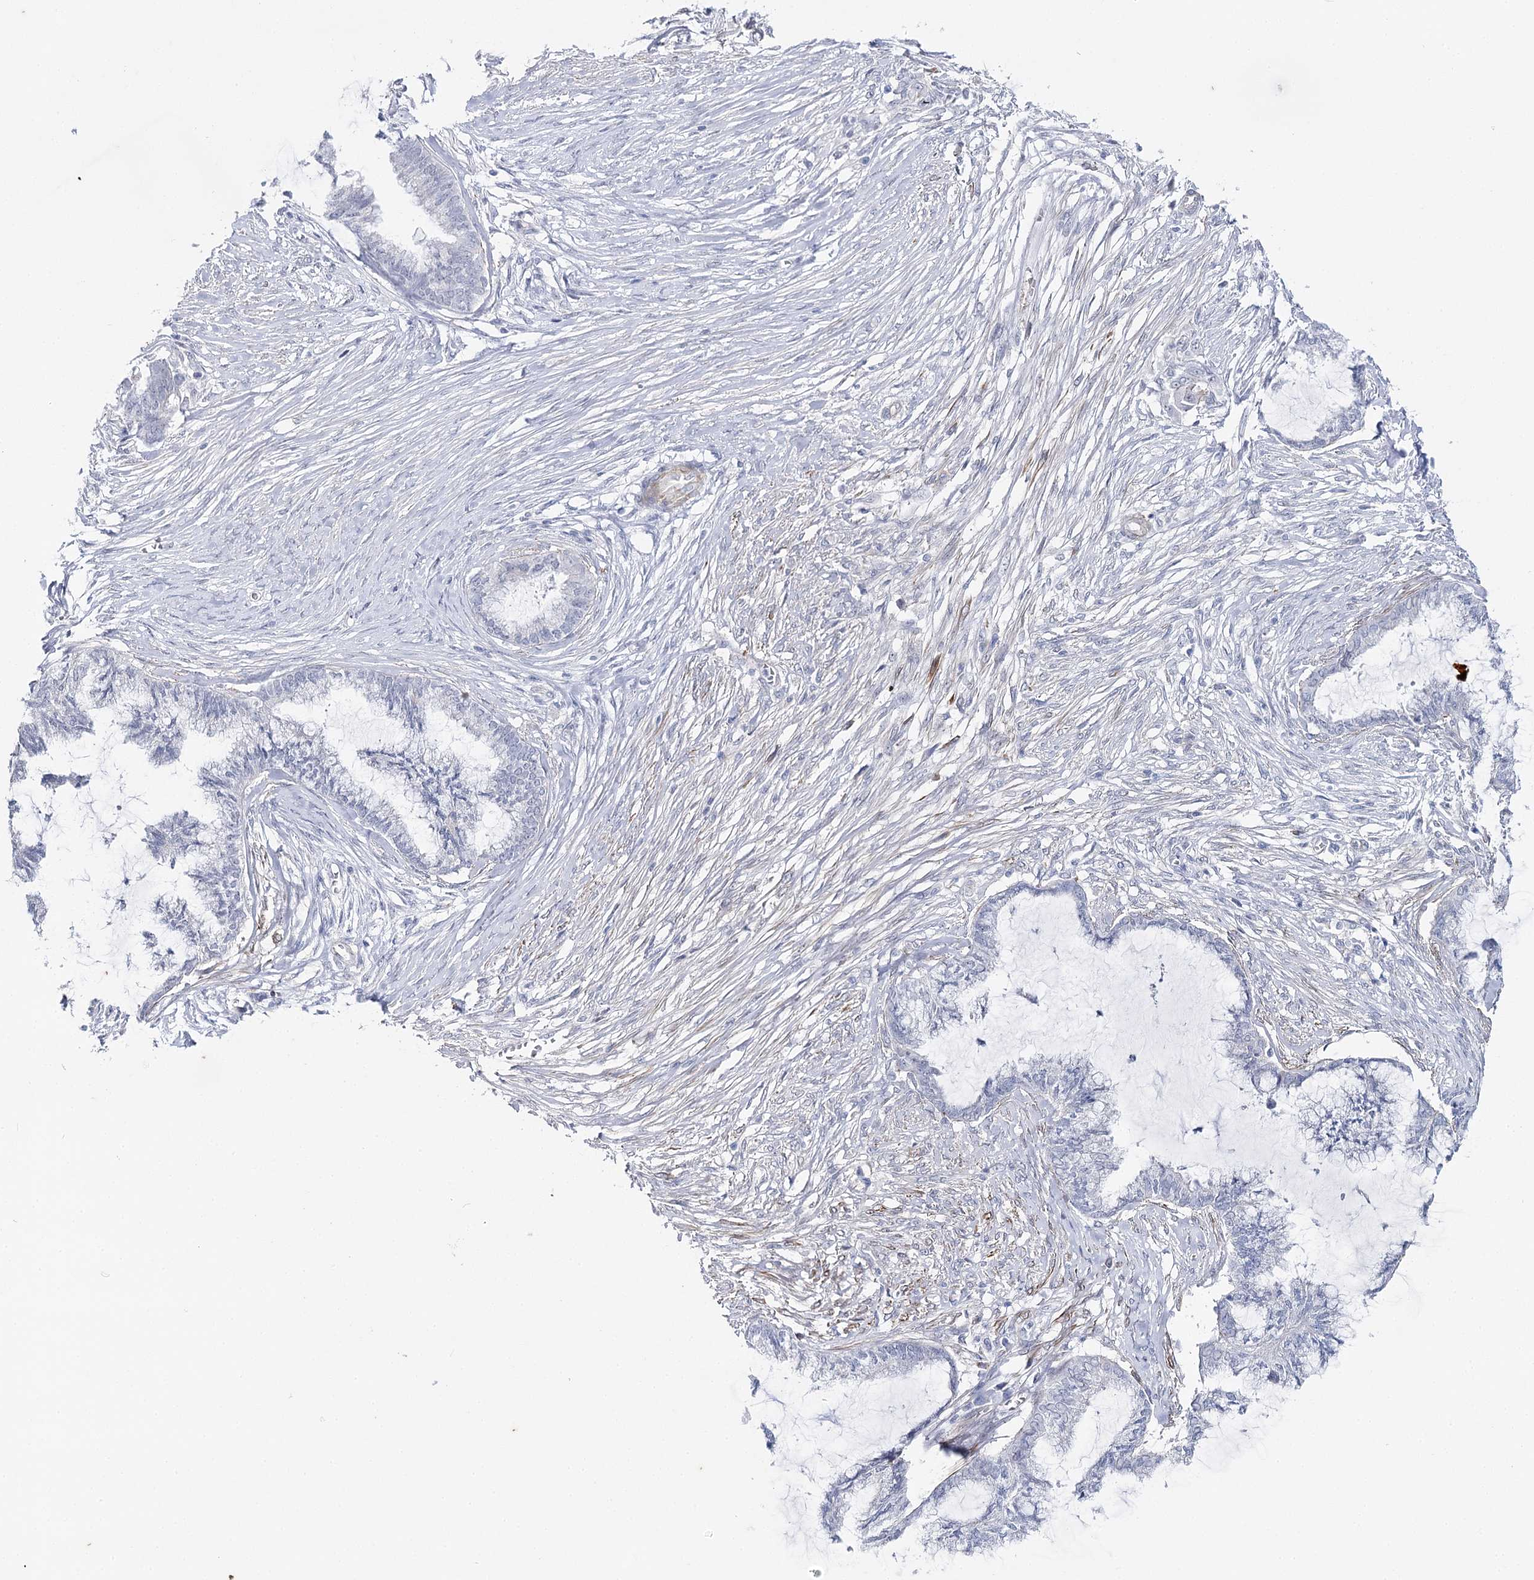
{"staining": {"intensity": "negative", "quantity": "none", "location": "none"}, "tissue": "endometrial cancer", "cell_type": "Tumor cells", "image_type": "cancer", "snomed": [{"axis": "morphology", "description": "Adenocarcinoma, NOS"}, {"axis": "topography", "description": "Endometrium"}], "caption": "The micrograph exhibits no staining of tumor cells in adenocarcinoma (endometrial).", "gene": "AGXT2", "patient": {"sex": "female", "age": 86}}